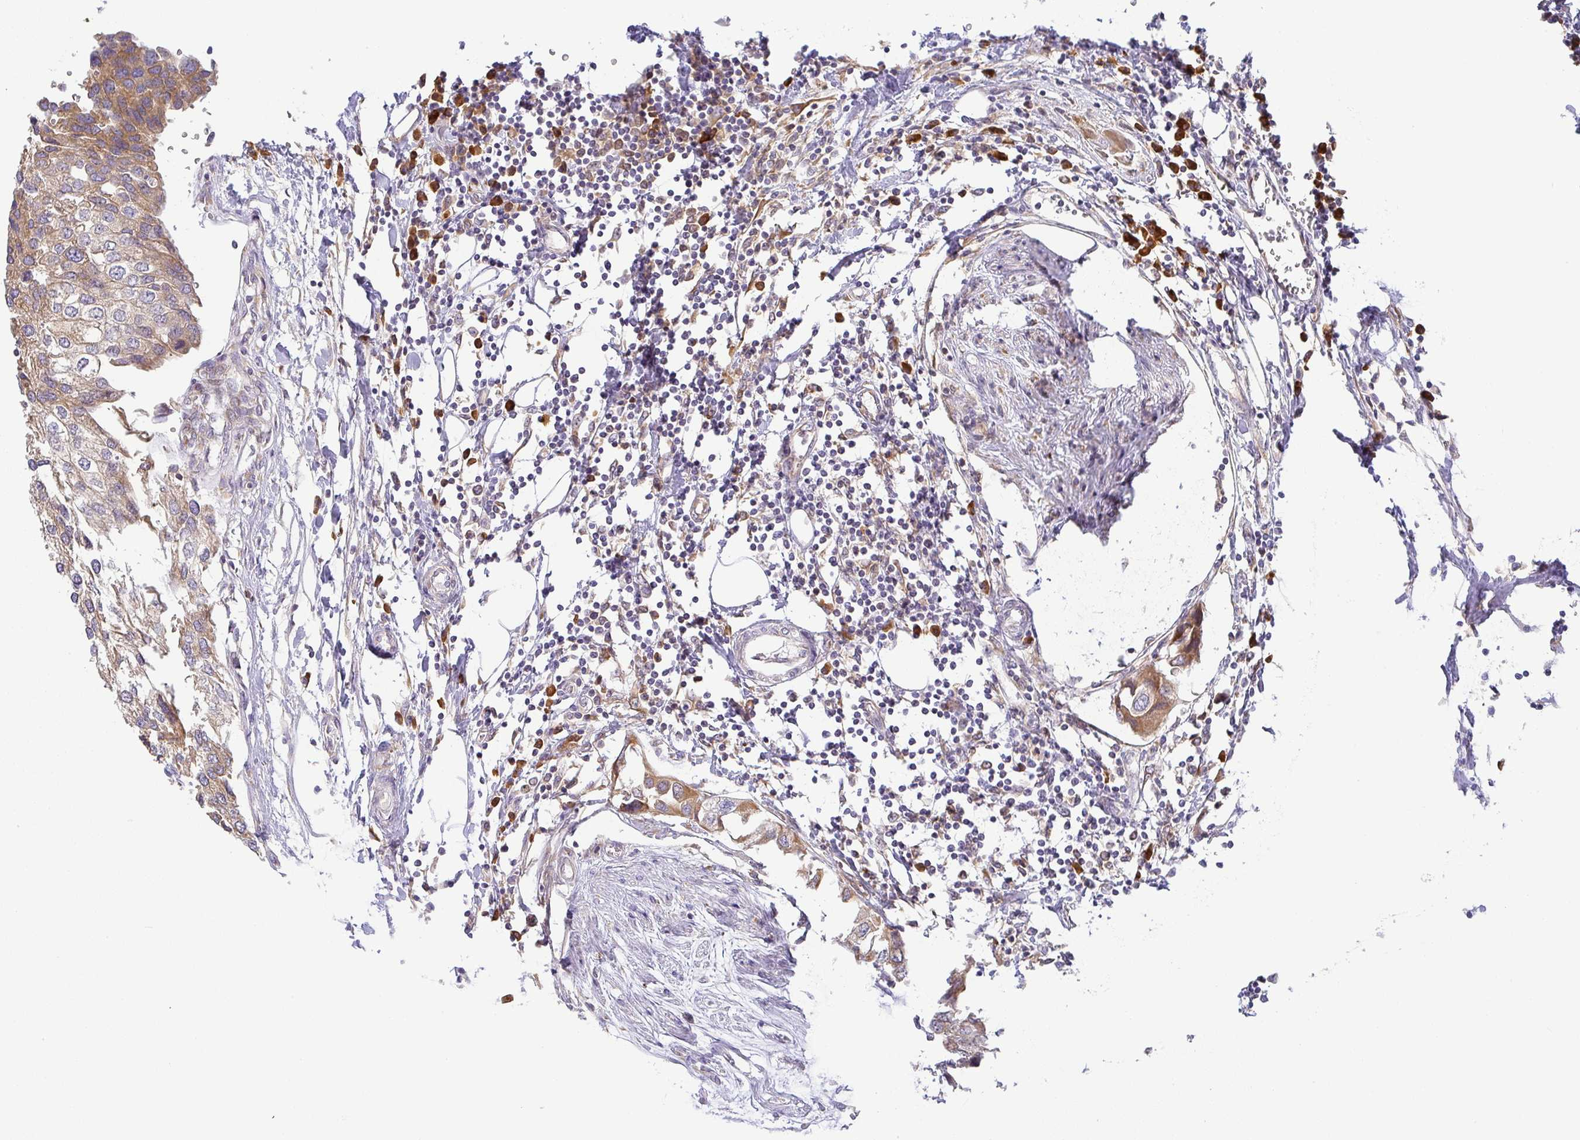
{"staining": {"intensity": "moderate", "quantity": "25%-75%", "location": "cytoplasmic/membranous"}, "tissue": "urothelial cancer", "cell_type": "Tumor cells", "image_type": "cancer", "snomed": [{"axis": "morphology", "description": "Urothelial carcinoma, High grade"}, {"axis": "topography", "description": "Urinary bladder"}], "caption": "Immunohistochemical staining of human urothelial carcinoma (high-grade) reveals medium levels of moderate cytoplasmic/membranous expression in about 25%-75% of tumor cells.", "gene": "DERL2", "patient": {"sex": "male", "age": 64}}